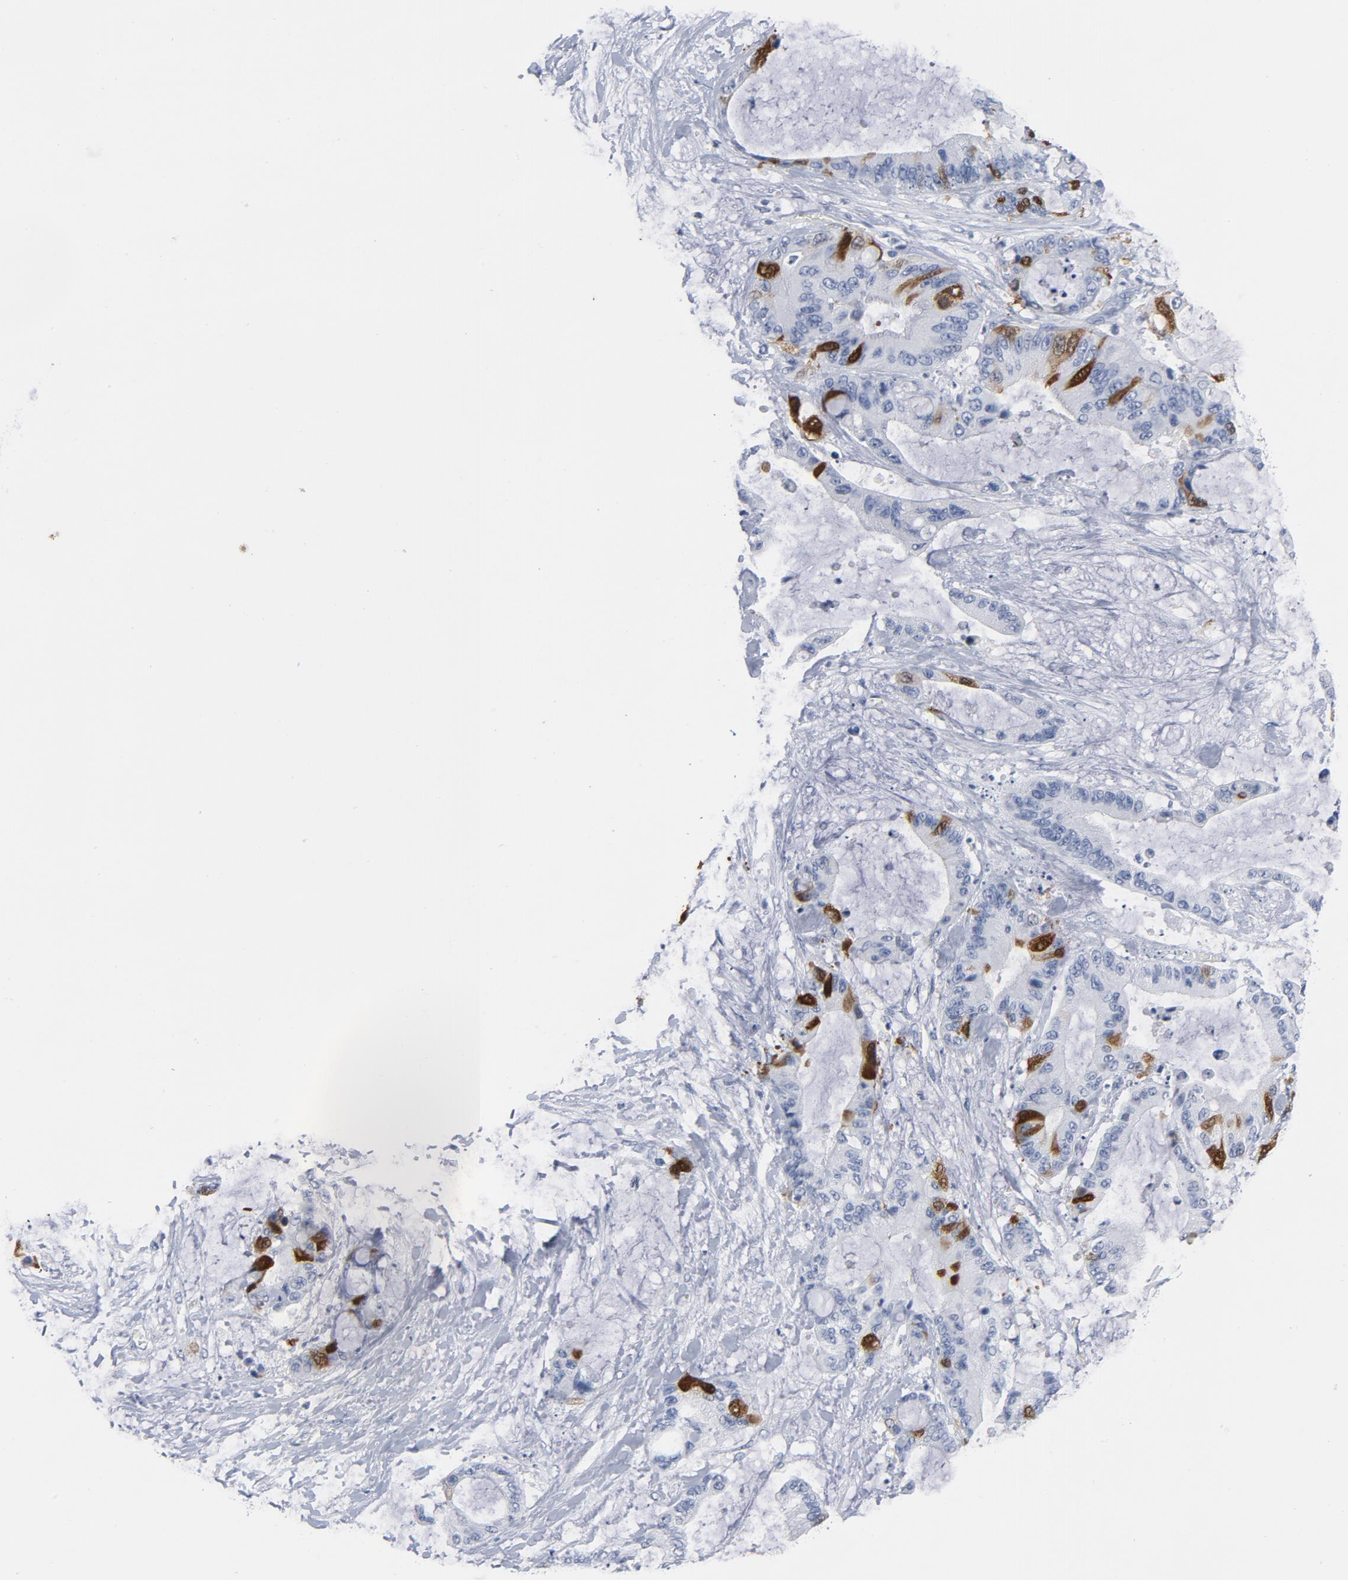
{"staining": {"intensity": "strong", "quantity": "<25%", "location": "cytoplasmic/membranous,nuclear"}, "tissue": "liver cancer", "cell_type": "Tumor cells", "image_type": "cancer", "snomed": [{"axis": "morphology", "description": "Cholangiocarcinoma"}, {"axis": "topography", "description": "Liver"}], "caption": "Protein analysis of liver cholangiocarcinoma tissue demonstrates strong cytoplasmic/membranous and nuclear staining in about <25% of tumor cells. The protein of interest is stained brown, and the nuclei are stained in blue (DAB (3,3'-diaminobenzidine) IHC with brightfield microscopy, high magnification).", "gene": "CDC20", "patient": {"sex": "female", "age": 73}}